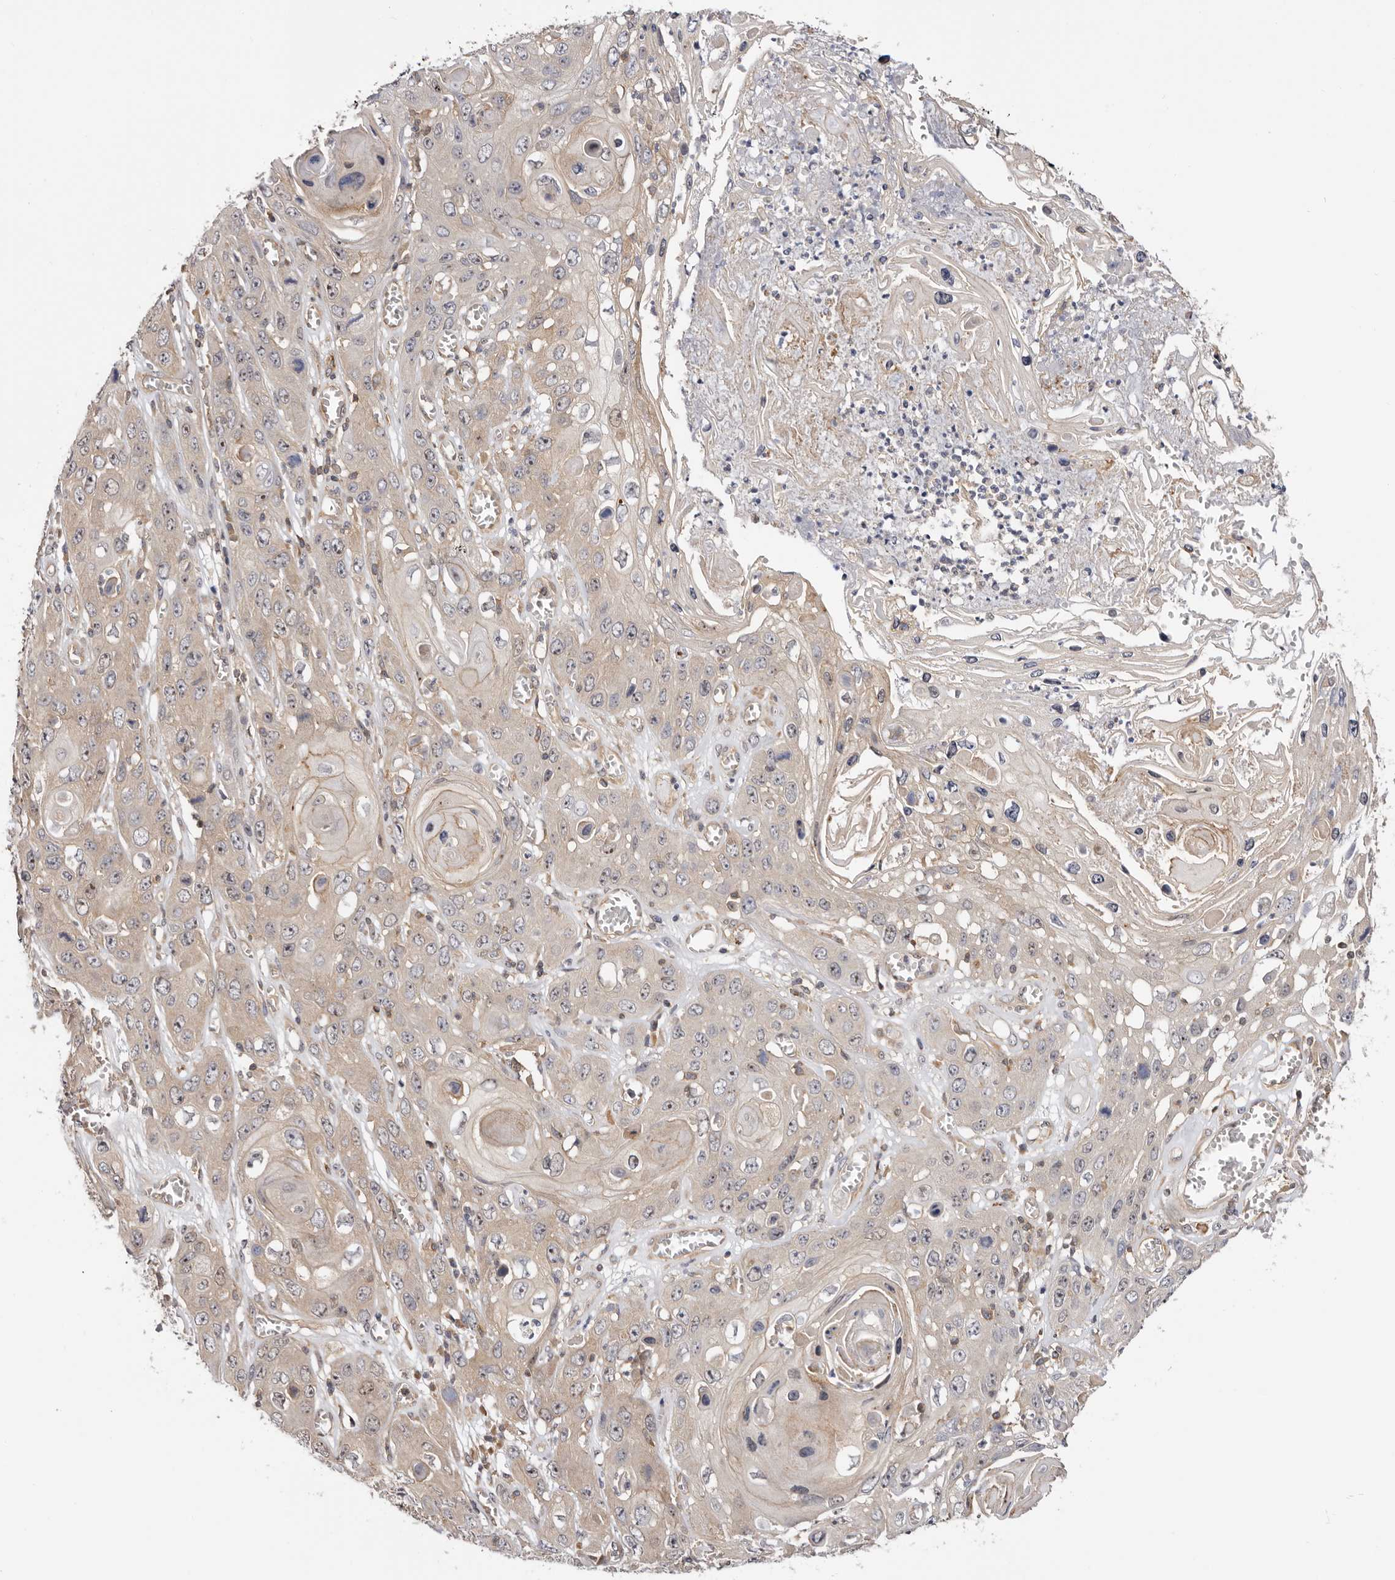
{"staining": {"intensity": "weak", "quantity": "25%-75%", "location": "cytoplasmic/membranous,nuclear"}, "tissue": "skin cancer", "cell_type": "Tumor cells", "image_type": "cancer", "snomed": [{"axis": "morphology", "description": "Squamous cell carcinoma, NOS"}, {"axis": "topography", "description": "Skin"}], "caption": "Squamous cell carcinoma (skin) tissue reveals weak cytoplasmic/membranous and nuclear positivity in approximately 25%-75% of tumor cells", "gene": "PANK4", "patient": {"sex": "male", "age": 55}}